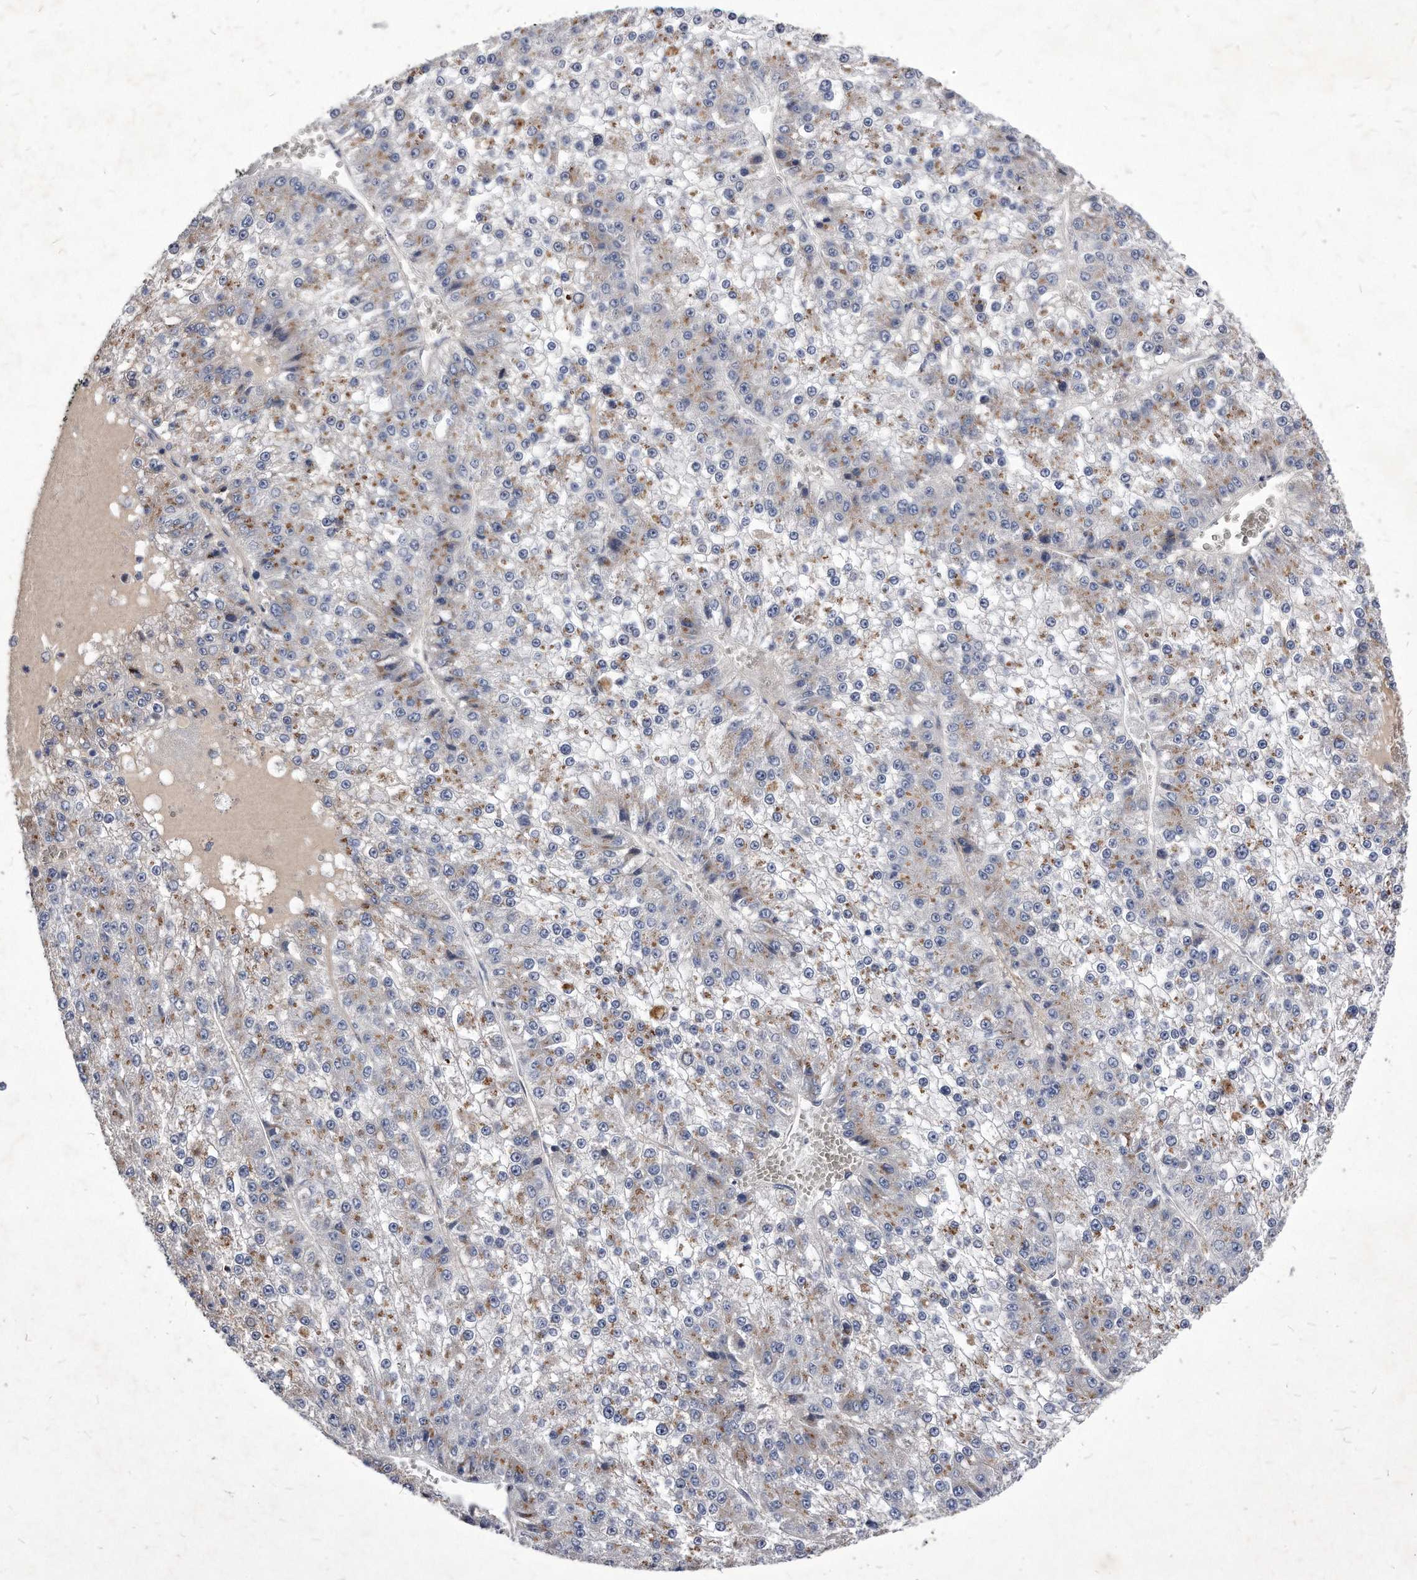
{"staining": {"intensity": "weak", "quantity": "25%-75%", "location": "cytoplasmic/membranous"}, "tissue": "liver cancer", "cell_type": "Tumor cells", "image_type": "cancer", "snomed": [{"axis": "morphology", "description": "Carcinoma, Hepatocellular, NOS"}, {"axis": "topography", "description": "Liver"}], "caption": "IHC of hepatocellular carcinoma (liver) exhibits low levels of weak cytoplasmic/membranous positivity in about 25%-75% of tumor cells.", "gene": "MGAT4A", "patient": {"sex": "female", "age": 73}}